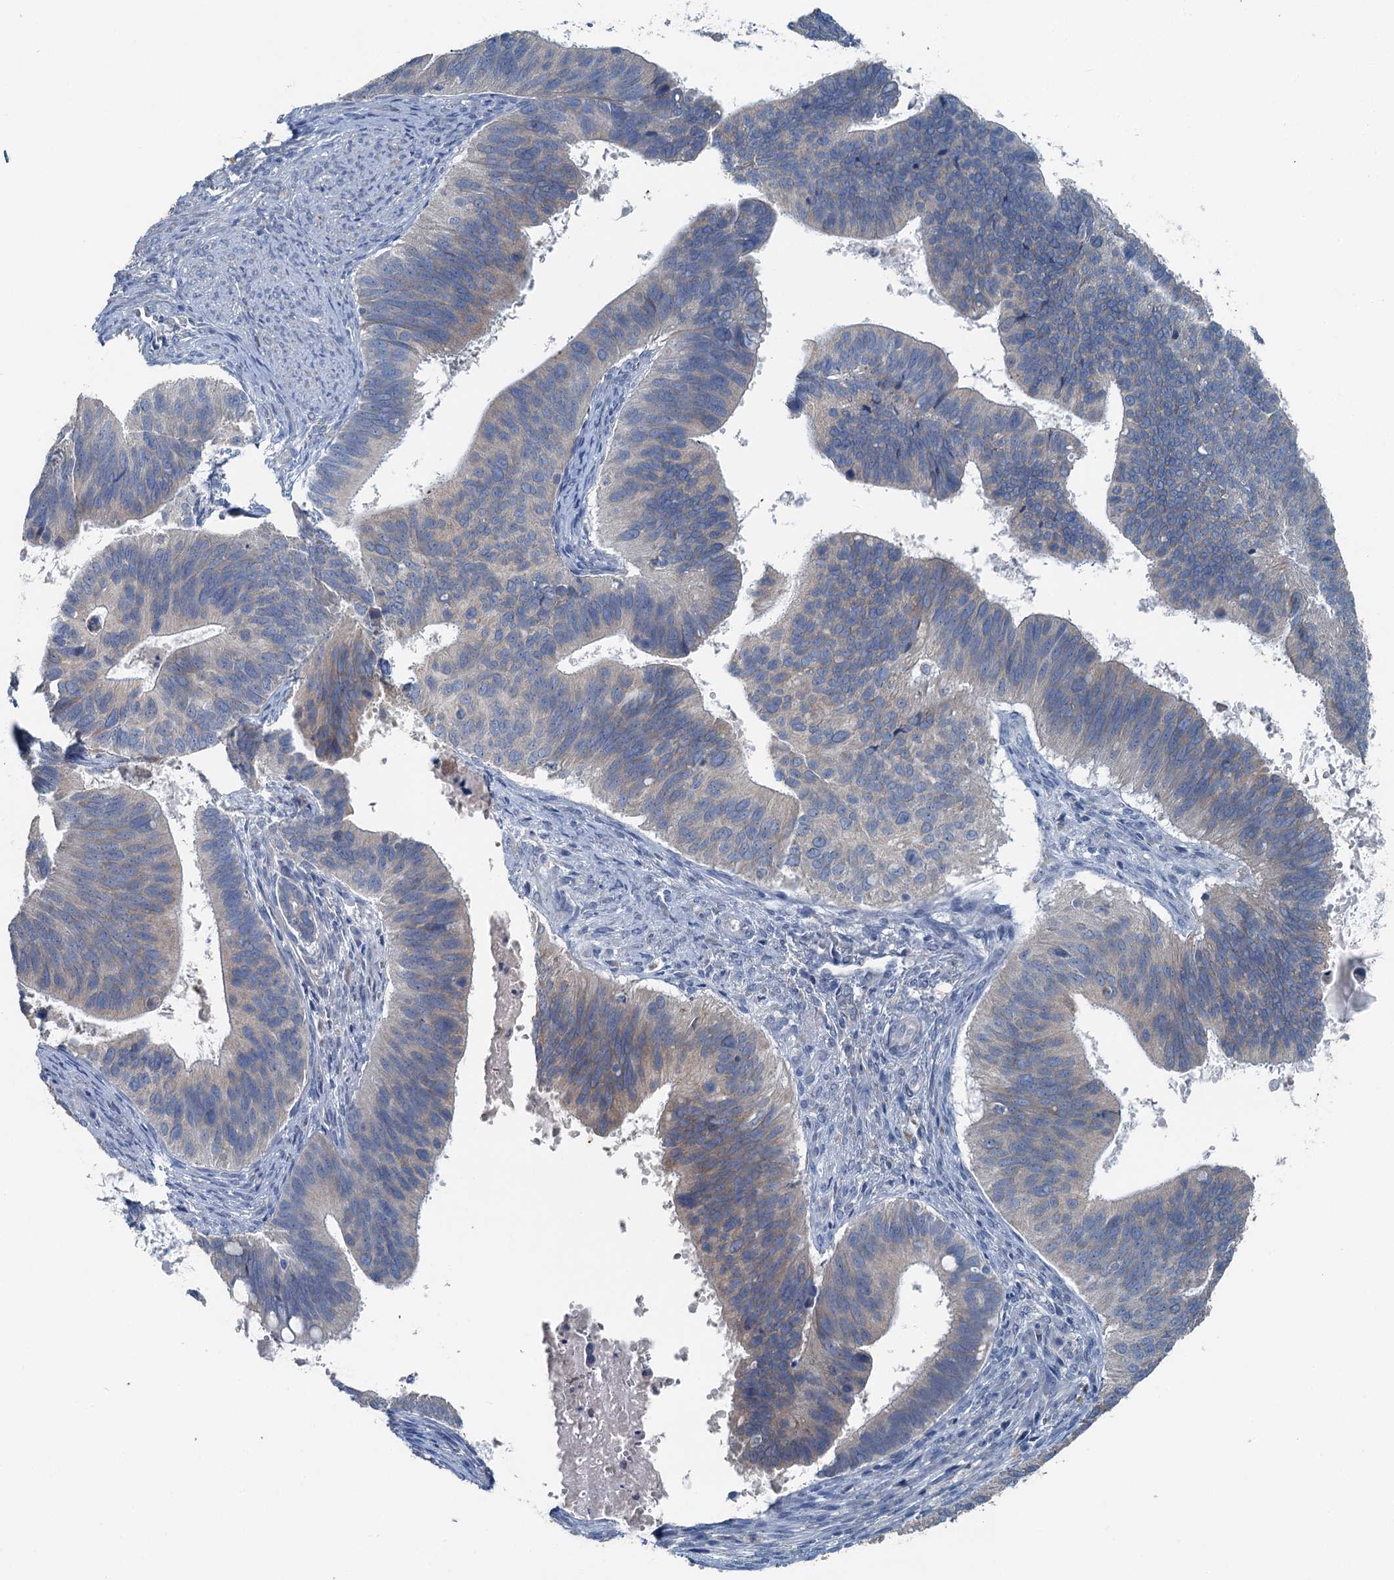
{"staining": {"intensity": "negative", "quantity": "none", "location": "none"}, "tissue": "cervical cancer", "cell_type": "Tumor cells", "image_type": "cancer", "snomed": [{"axis": "morphology", "description": "Adenocarcinoma, NOS"}, {"axis": "topography", "description": "Cervix"}], "caption": "Immunohistochemical staining of human adenocarcinoma (cervical) exhibits no significant positivity in tumor cells.", "gene": "C6orf120", "patient": {"sex": "female", "age": 42}}